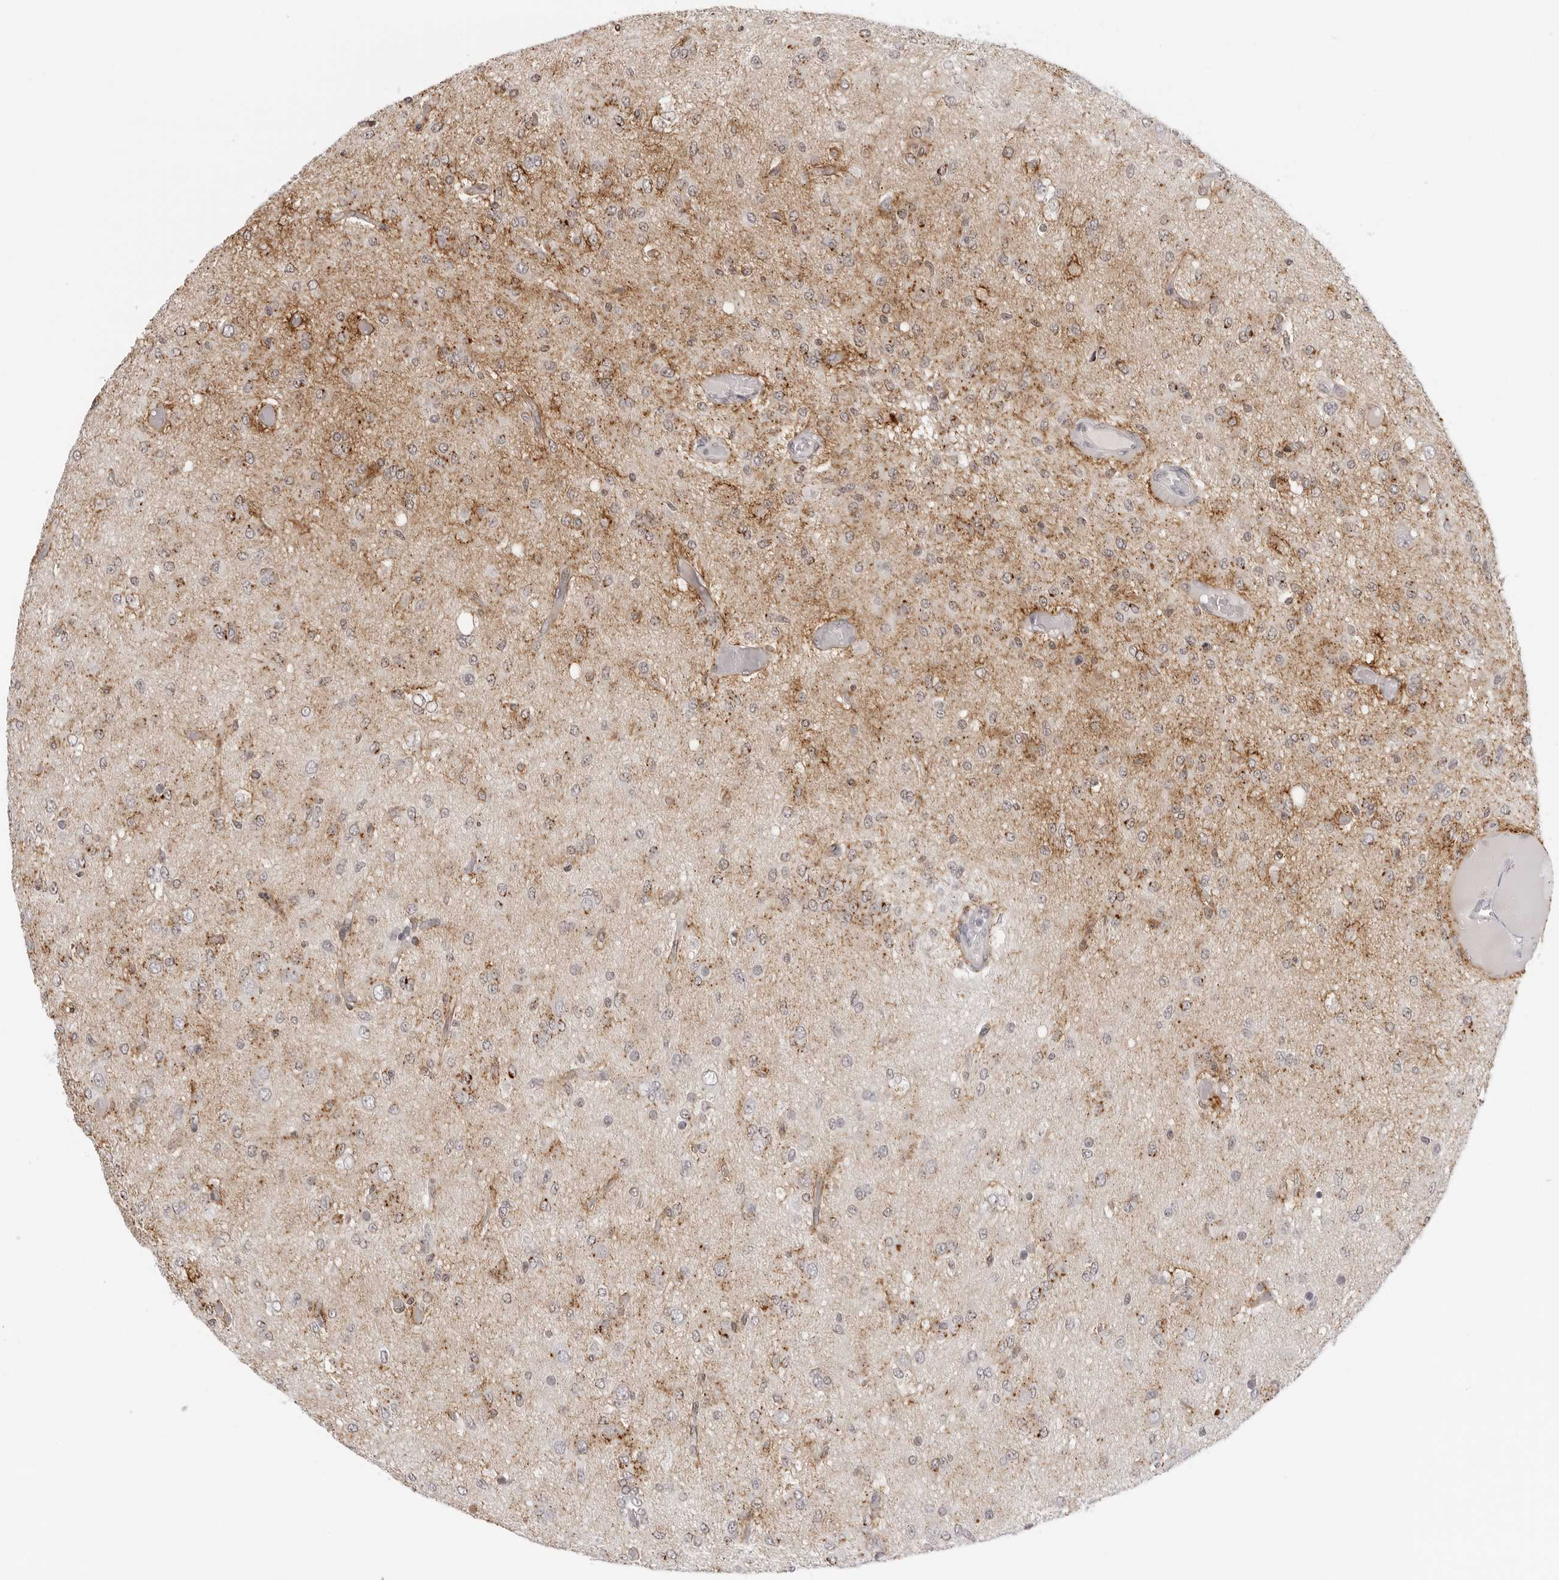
{"staining": {"intensity": "weak", "quantity": "25%-75%", "location": "cytoplasmic/membranous"}, "tissue": "glioma", "cell_type": "Tumor cells", "image_type": "cancer", "snomed": [{"axis": "morphology", "description": "Glioma, malignant, High grade"}, {"axis": "topography", "description": "Brain"}], "caption": "Malignant glioma (high-grade) stained for a protein (brown) demonstrates weak cytoplasmic/membranous positive staining in about 25%-75% of tumor cells.", "gene": "STRADB", "patient": {"sex": "female", "age": 59}}